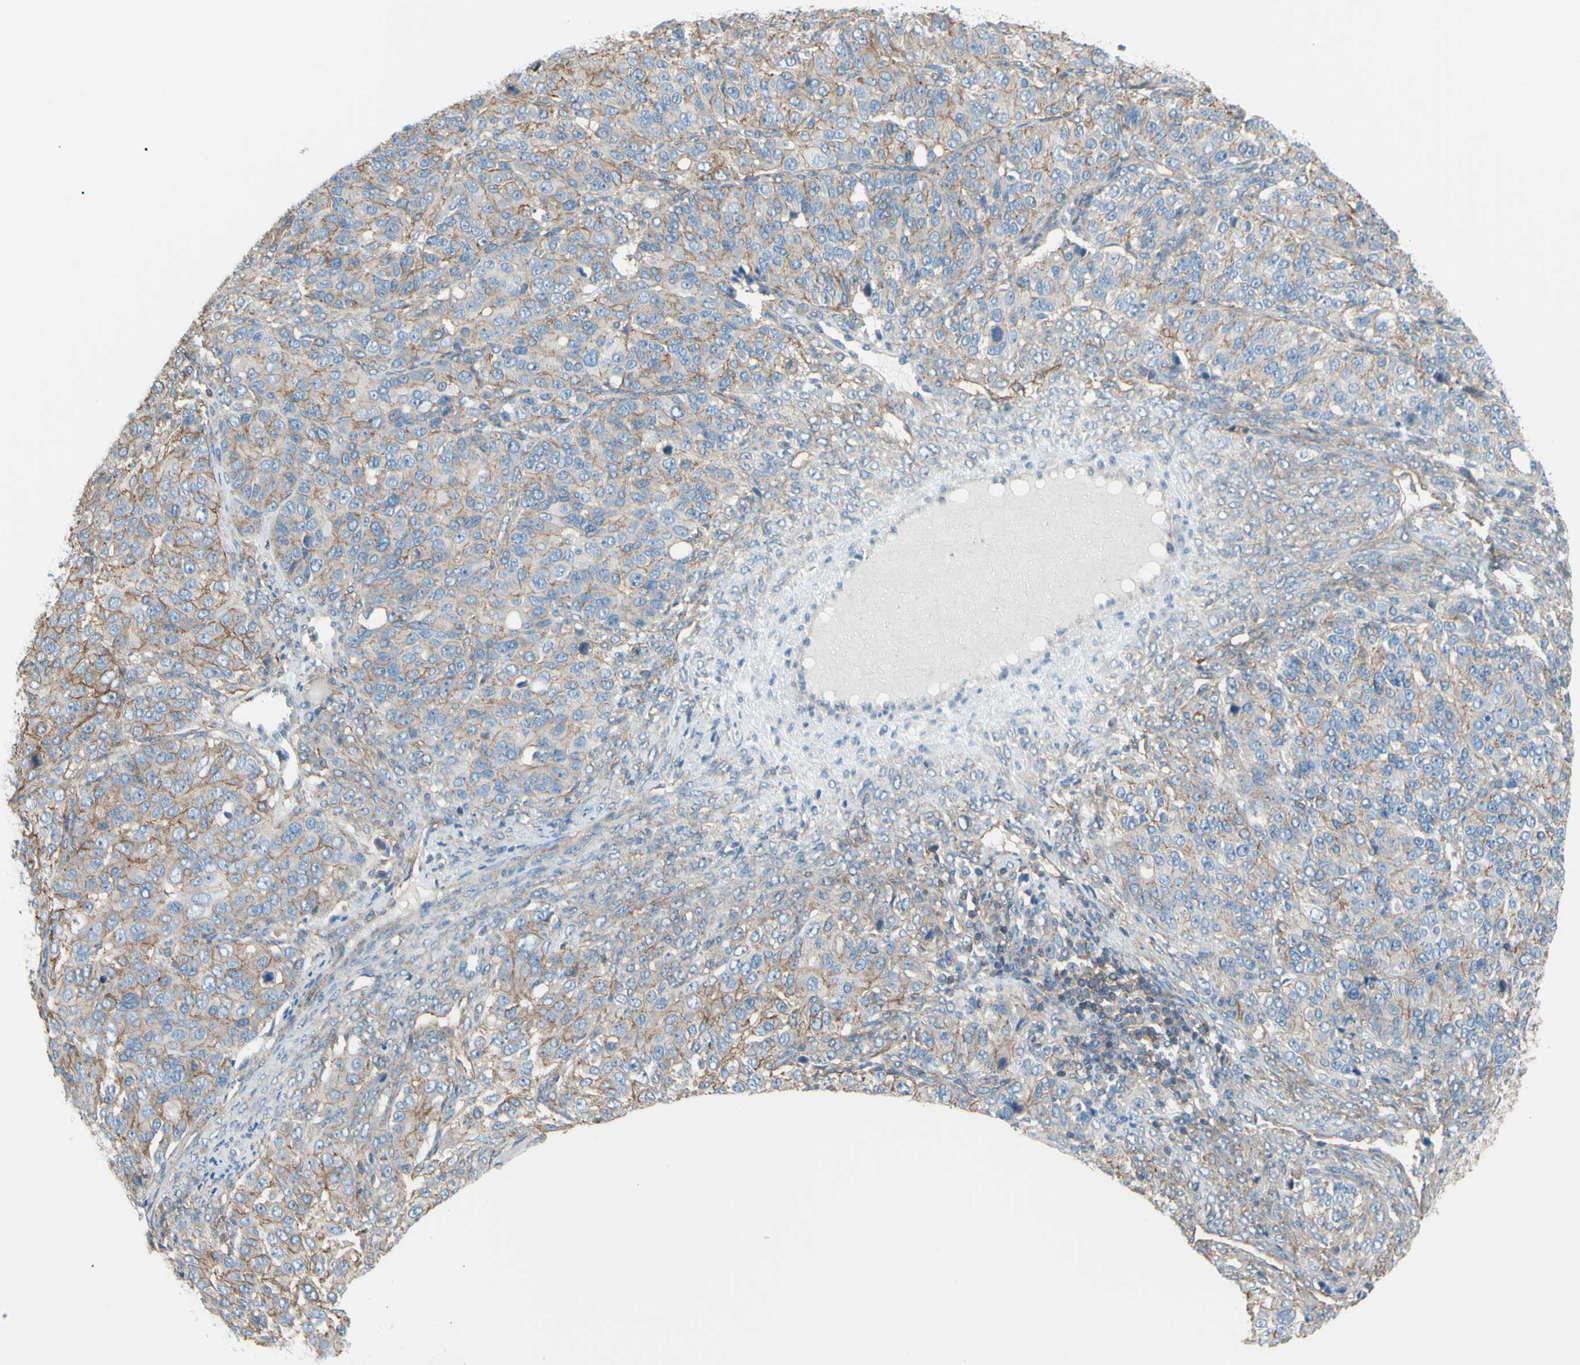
{"staining": {"intensity": "weak", "quantity": ">75%", "location": "cytoplasmic/membranous"}, "tissue": "ovarian cancer", "cell_type": "Tumor cells", "image_type": "cancer", "snomed": [{"axis": "morphology", "description": "Carcinoma, endometroid"}, {"axis": "topography", "description": "Ovary"}], "caption": "Protein analysis of ovarian endometroid carcinoma tissue displays weak cytoplasmic/membranous positivity in about >75% of tumor cells.", "gene": "ADD1", "patient": {"sex": "female", "age": 51}}